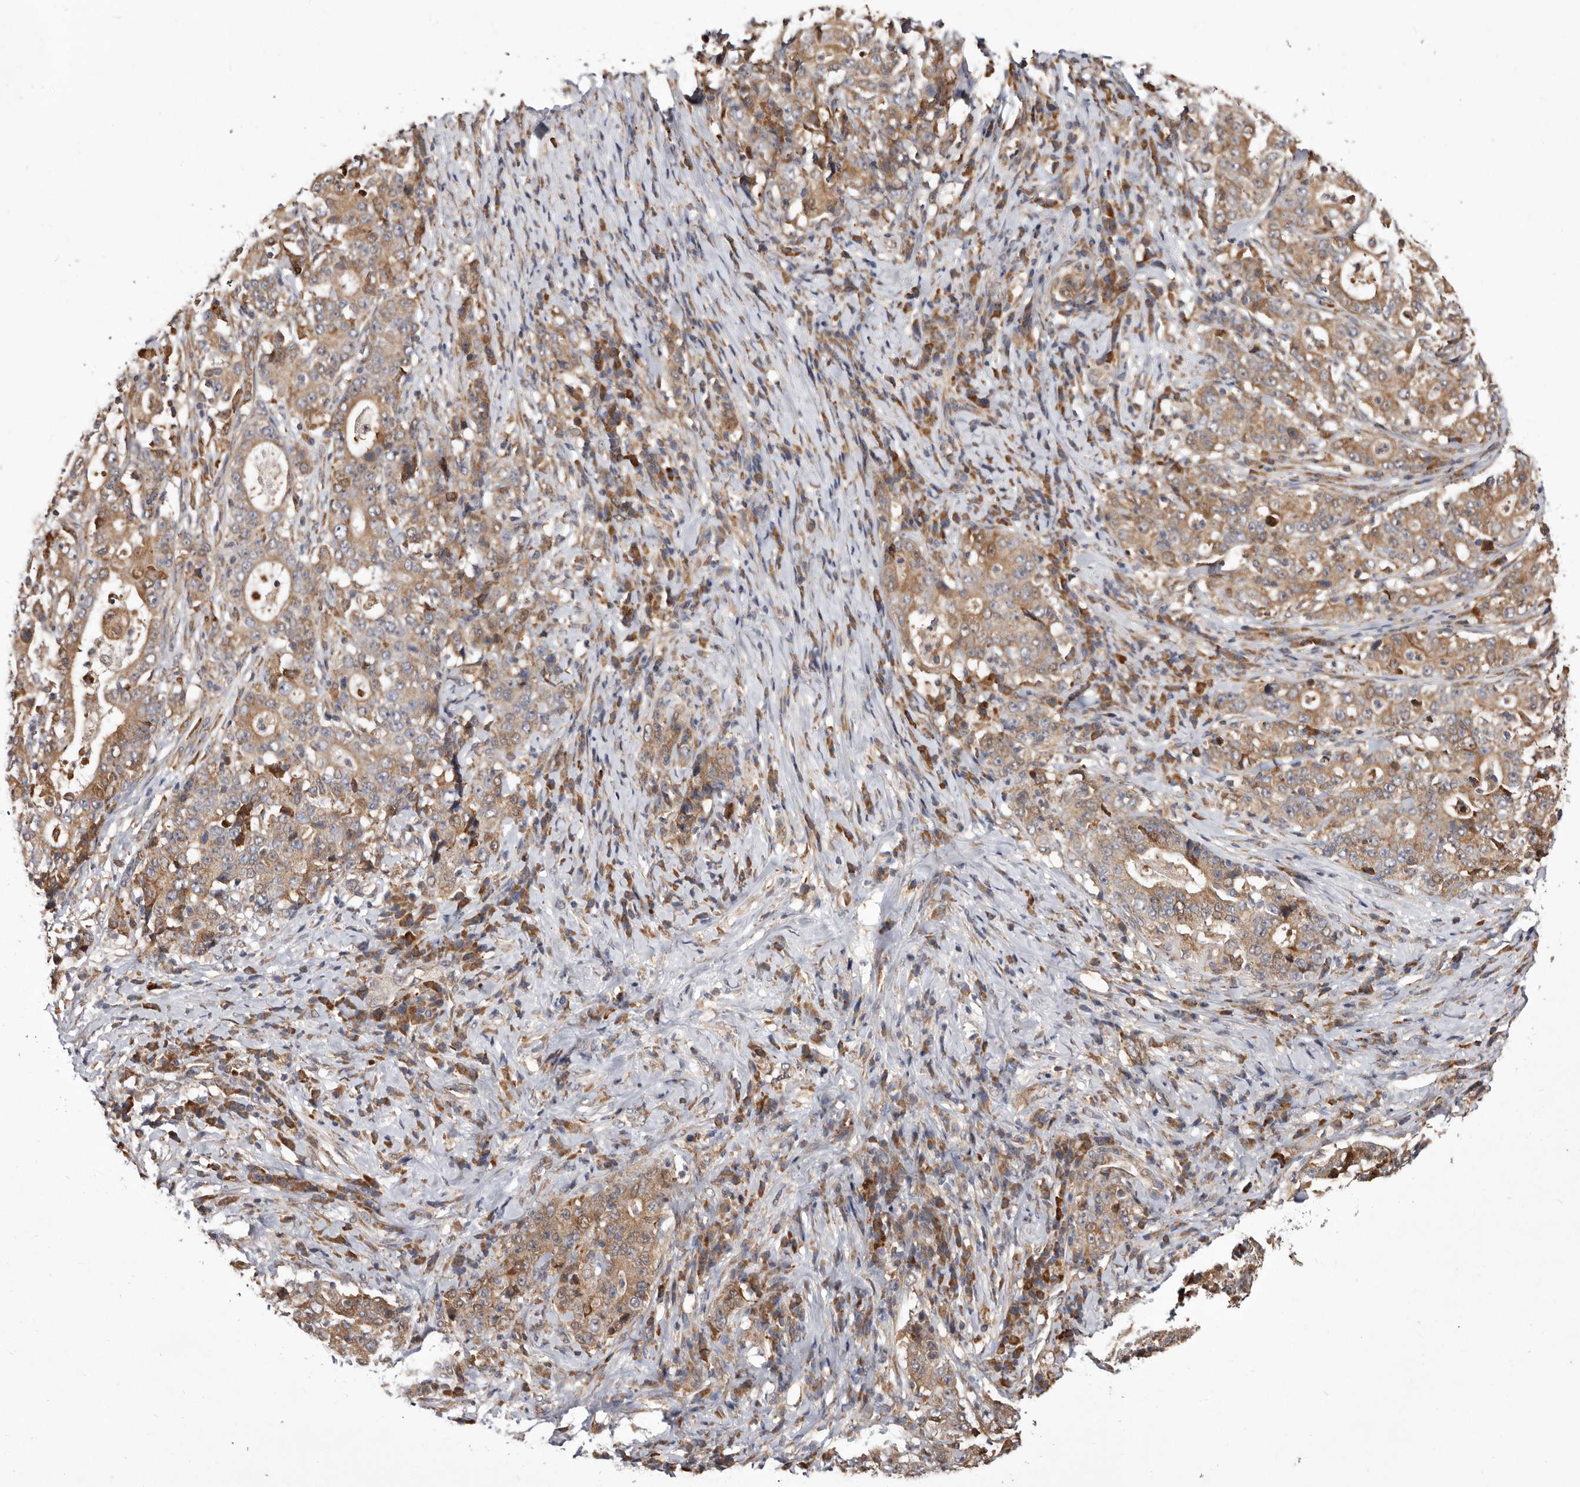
{"staining": {"intensity": "moderate", "quantity": ">75%", "location": "cytoplasmic/membranous"}, "tissue": "stomach cancer", "cell_type": "Tumor cells", "image_type": "cancer", "snomed": [{"axis": "morphology", "description": "Normal tissue, NOS"}, {"axis": "morphology", "description": "Adenocarcinoma, NOS"}, {"axis": "topography", "description": "Stomach, upper"}, {"axis": "topography", "description": "Stomach"}], "caption": "Protein expression by IHC demonstrates moderate cytoplasmic/membranous staining in about >75% of tumor cells in stomach cancer. The staining was performed using DAB, with brown indicating positive protein expression. Nuclei are stained blue with hematoxylin.", "gene": "RRM2B", "patient": {"sex": "male", "age": 59}}